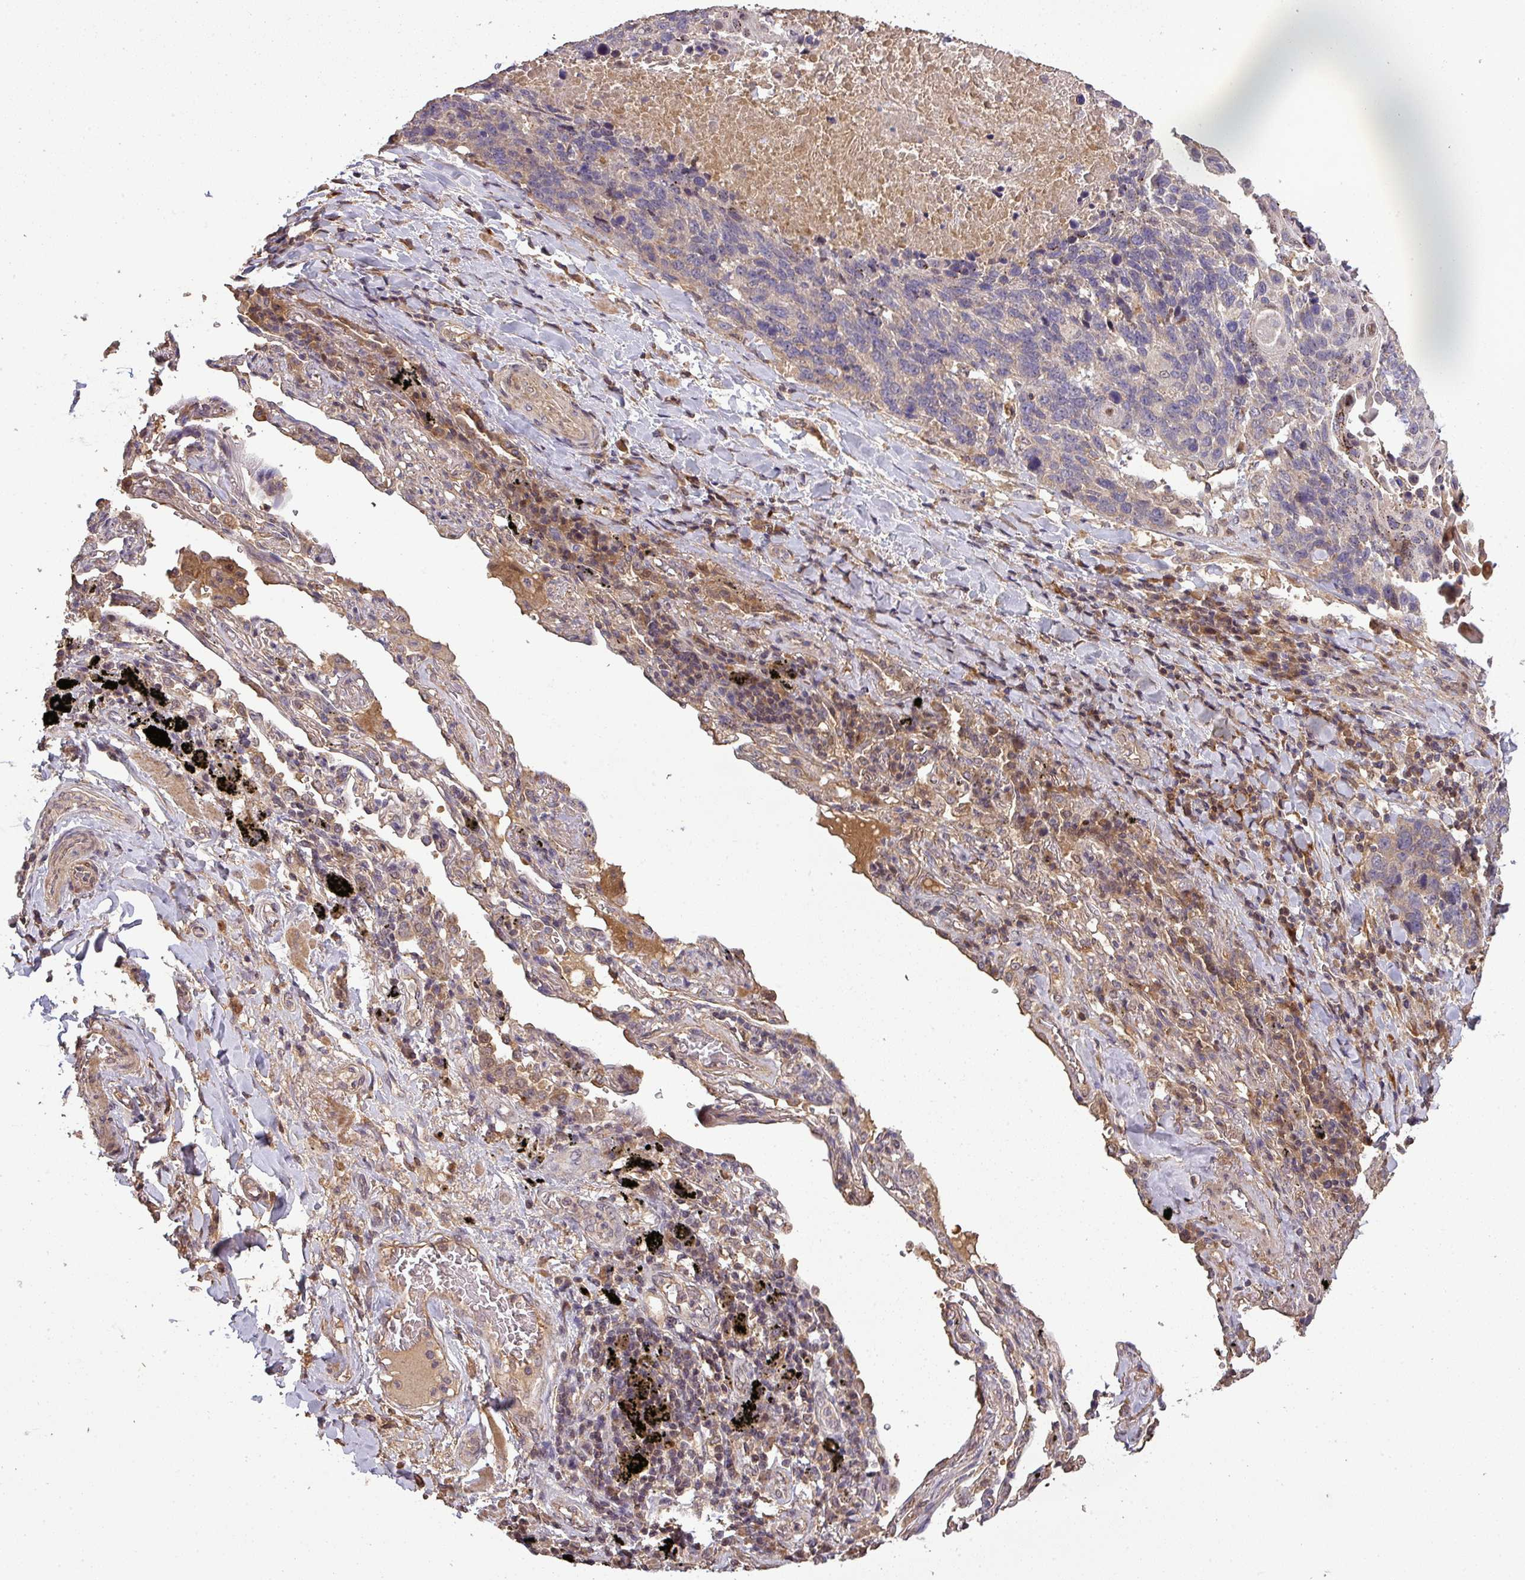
{"staining": {"intensity": "negative", "quantity": "none", "location": "none"}, "tissue": "lung cancer", "cell_type": "Tumor cells", "image_type": "cancer", "snomed": [{"axis": "morphology", "description": "Squamous cell carcinoma, NOS"}, {"axis": "topography", "description": "Lung"}], "caption": "Lung squamous cell carcinoma was stained to show a protein in brown. There is no significant expression in tumor cells.", "gene": "ISLR", "patient": {"sex": "male", "age": 66}}